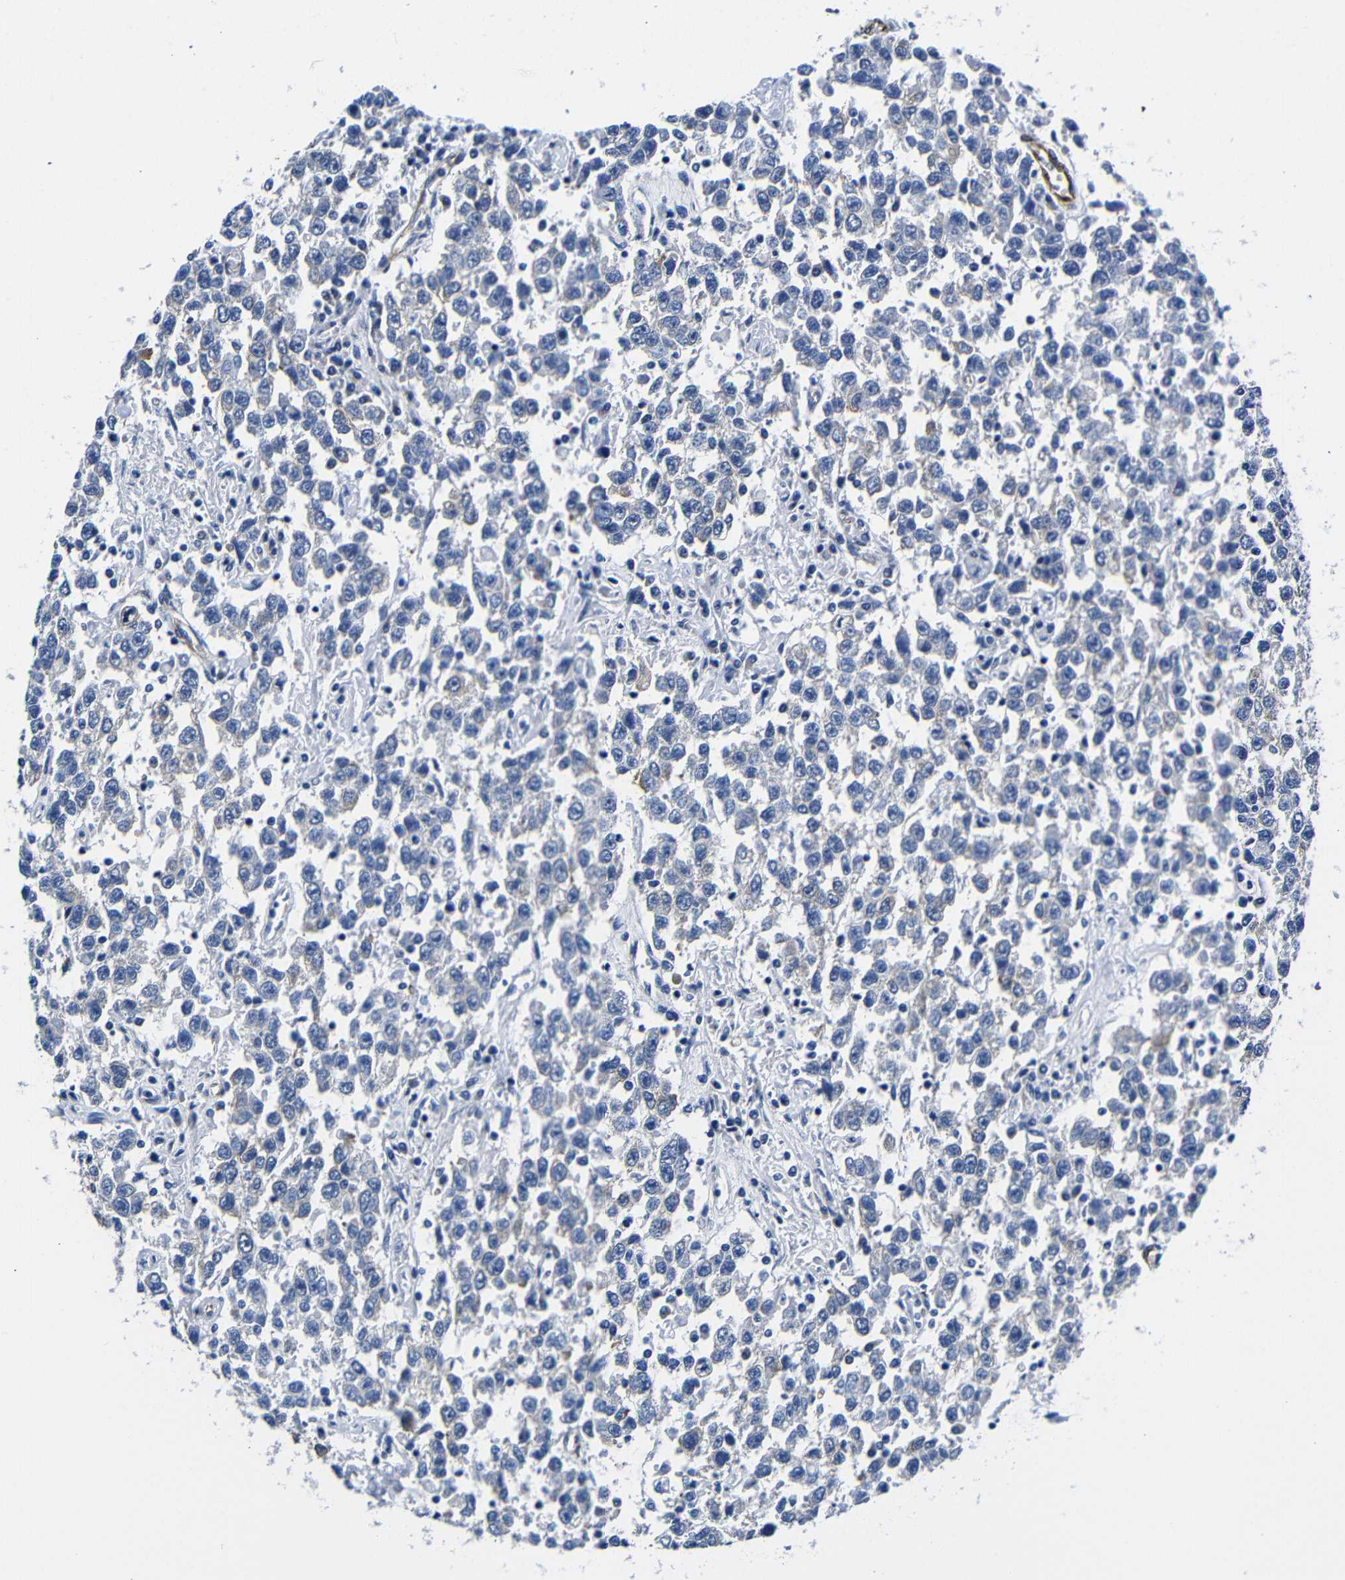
{"staining": {"intensity": "negative", "quantity": "none", "location": "none"}, "tissue": "testis cancer", "cell_type": "Tumor cells", "image_type": "cancer", "snomed": [{"axis": "morphology", "description": "Seminoma, NOS"}, {"axis": "topography", "description": "Testis"}], "caption": "Tumor cells show no significant expression in testis seminoma.", "gene": "LRIG1", "patient": {"sex": "male", "age": 41}}